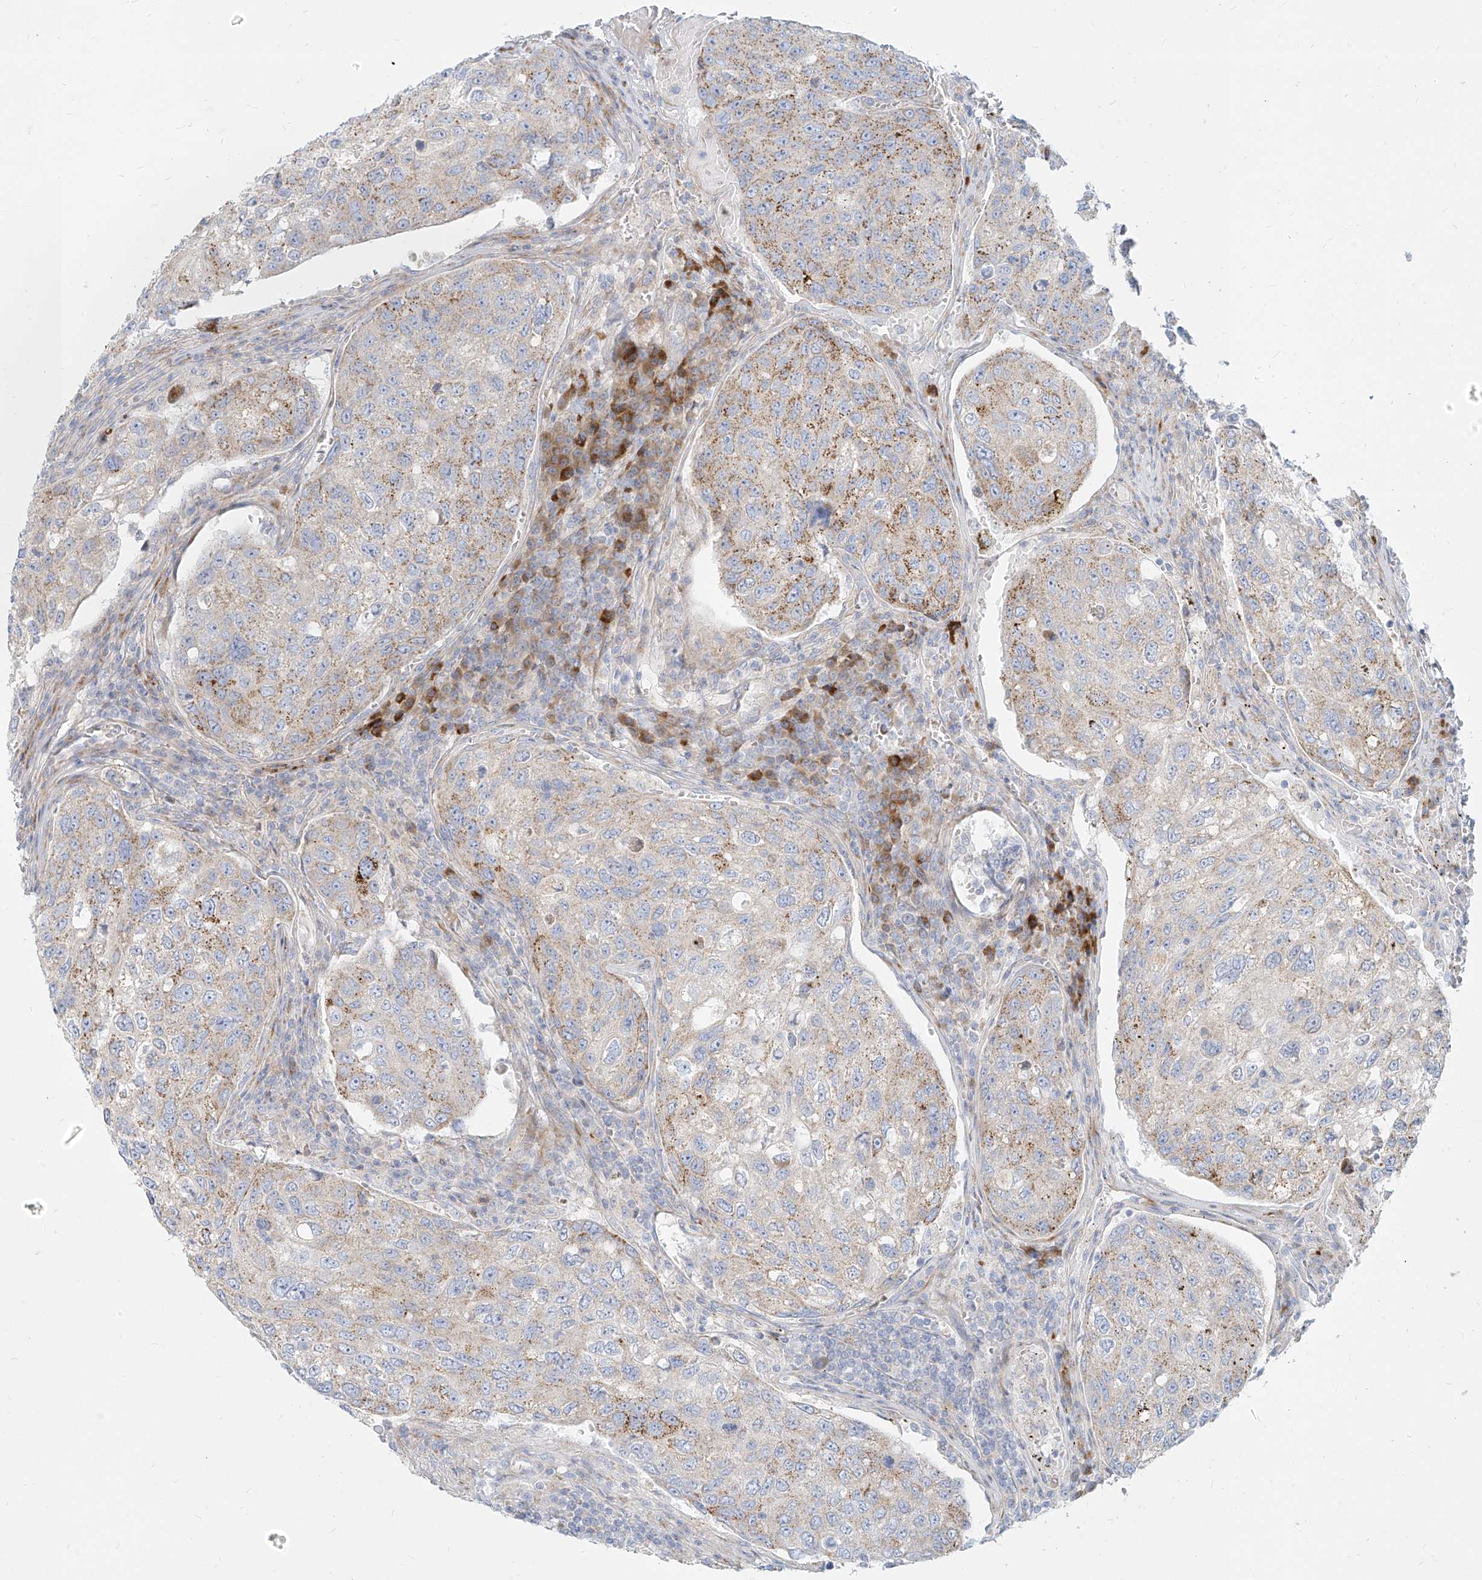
{"staining": {"intensity": "moderate", "quantity": "<25%", "location": "cytoplasmic/membranous"}, "tissue": "urothelial cancer", "cell_type": "Tumor cells", "image_type": "cancer", "snomed": [{"axis": "morphology", "description": "Urothelial carcinoma, High grade"}, {"axis": "topography", "description": "Lymph node"}, {"axis": "topography", "description": "Urinary bladder"}], "caption": "Urothelial cancer was stained to show a protein in brown. There is low levels of moderate cytoplasmic/membranous staining in about <25% of tumor cells. (DAB IHC with brightfield microscopy, high magnification).", "gene": "MTX2", "patient": {"sex": "male", "age": 51}}